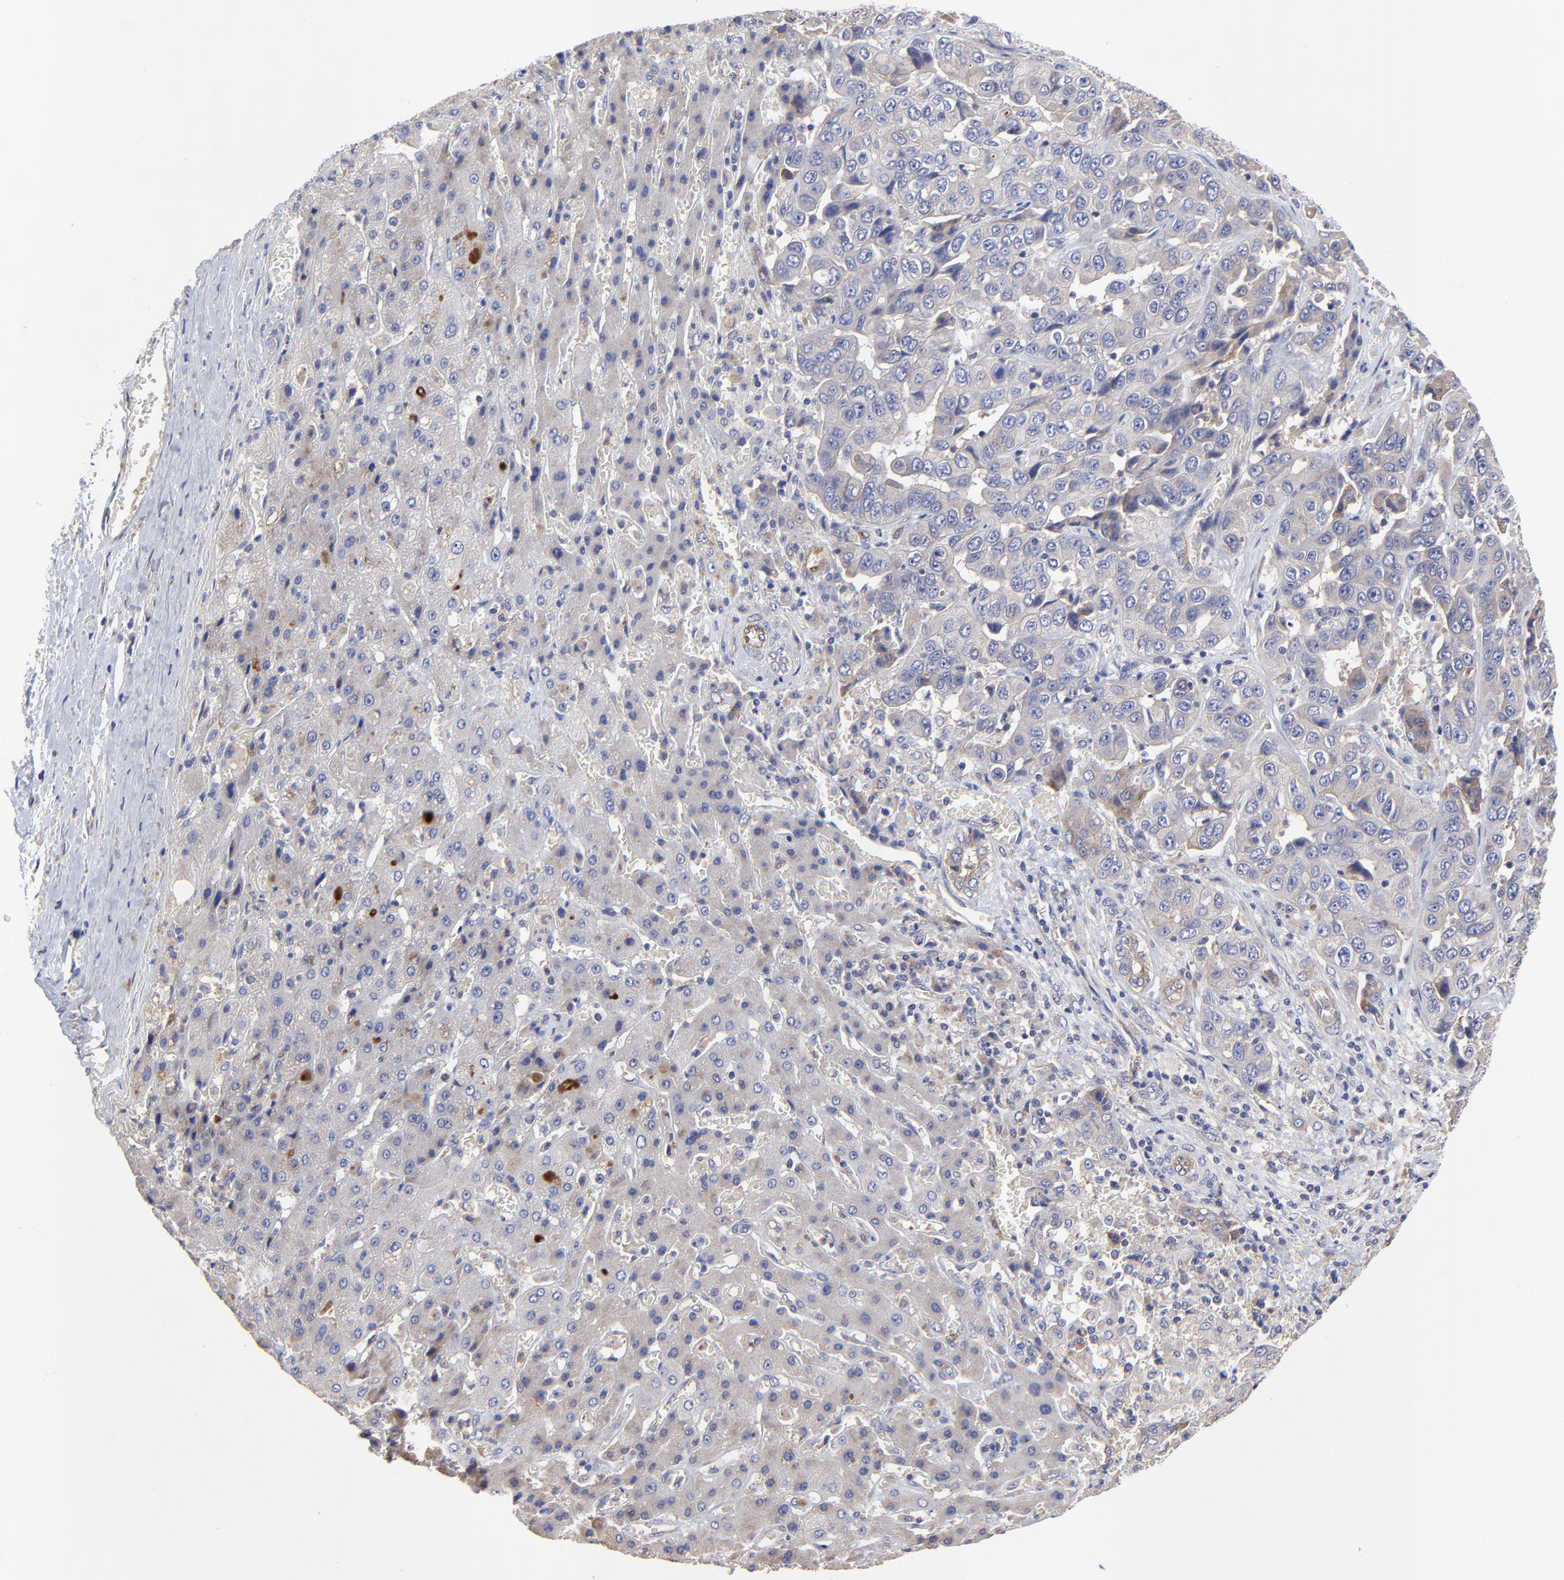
{"staining": {"intensity": "moderate", "quantity": "<25%", "location": "cytoplasmic/membranous"}, "tissue": "liver cancer", "cell_type": "Tumor cells", "image_type": "cancer", "snomed": [{"axis": "morphology", "description": "Cholangiocarcinoma"}, {"axis": "topography", "description": "Liver"}], "caption": "A histopathology image showing moderate cytoplasmic/membranous expression in about <25% of tumor cells in liver cancer, as visualized by brown immunohistochemical staining.", "gene": "SULF2", "patient": {"sex": "female", "age": 52}}